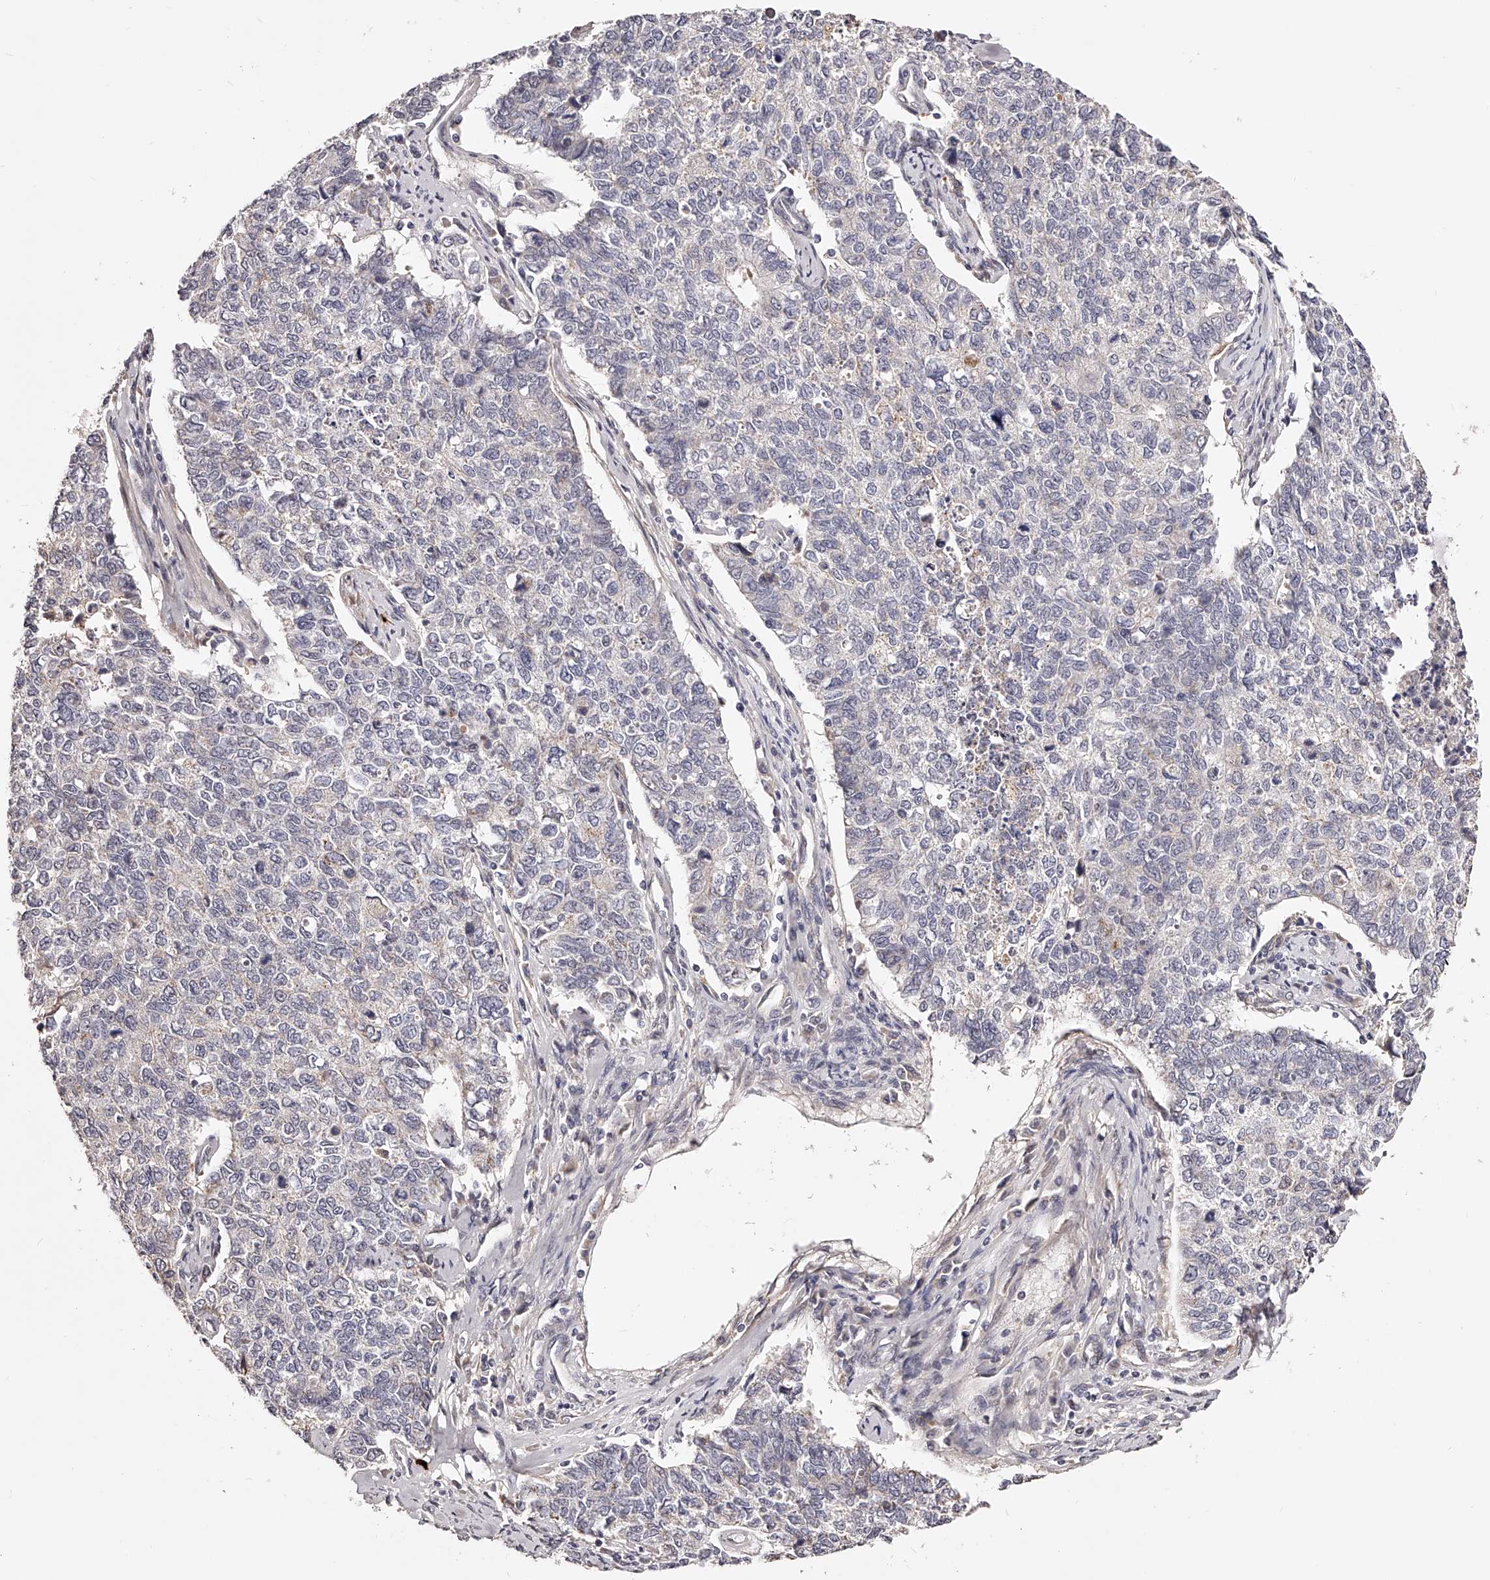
{"staining": {"intensity": "negative", "quantity": "none", "location": "none"}, "tissue": "cervical cancer", "cell_type": "Tumor cells", "image_type": "cancer", "snomed": [{"axis": "morphology", "description": "Squamous cell carcinoma, NOS"}, {"axis": "topography", "description": "Cervix"}], "caption": "Immunohistochemical staining of human cervical cancer exhibits no significant expression in tumor cells.", "gene": "ZNF502", "patient": {"sex": "female", "age": 63}}